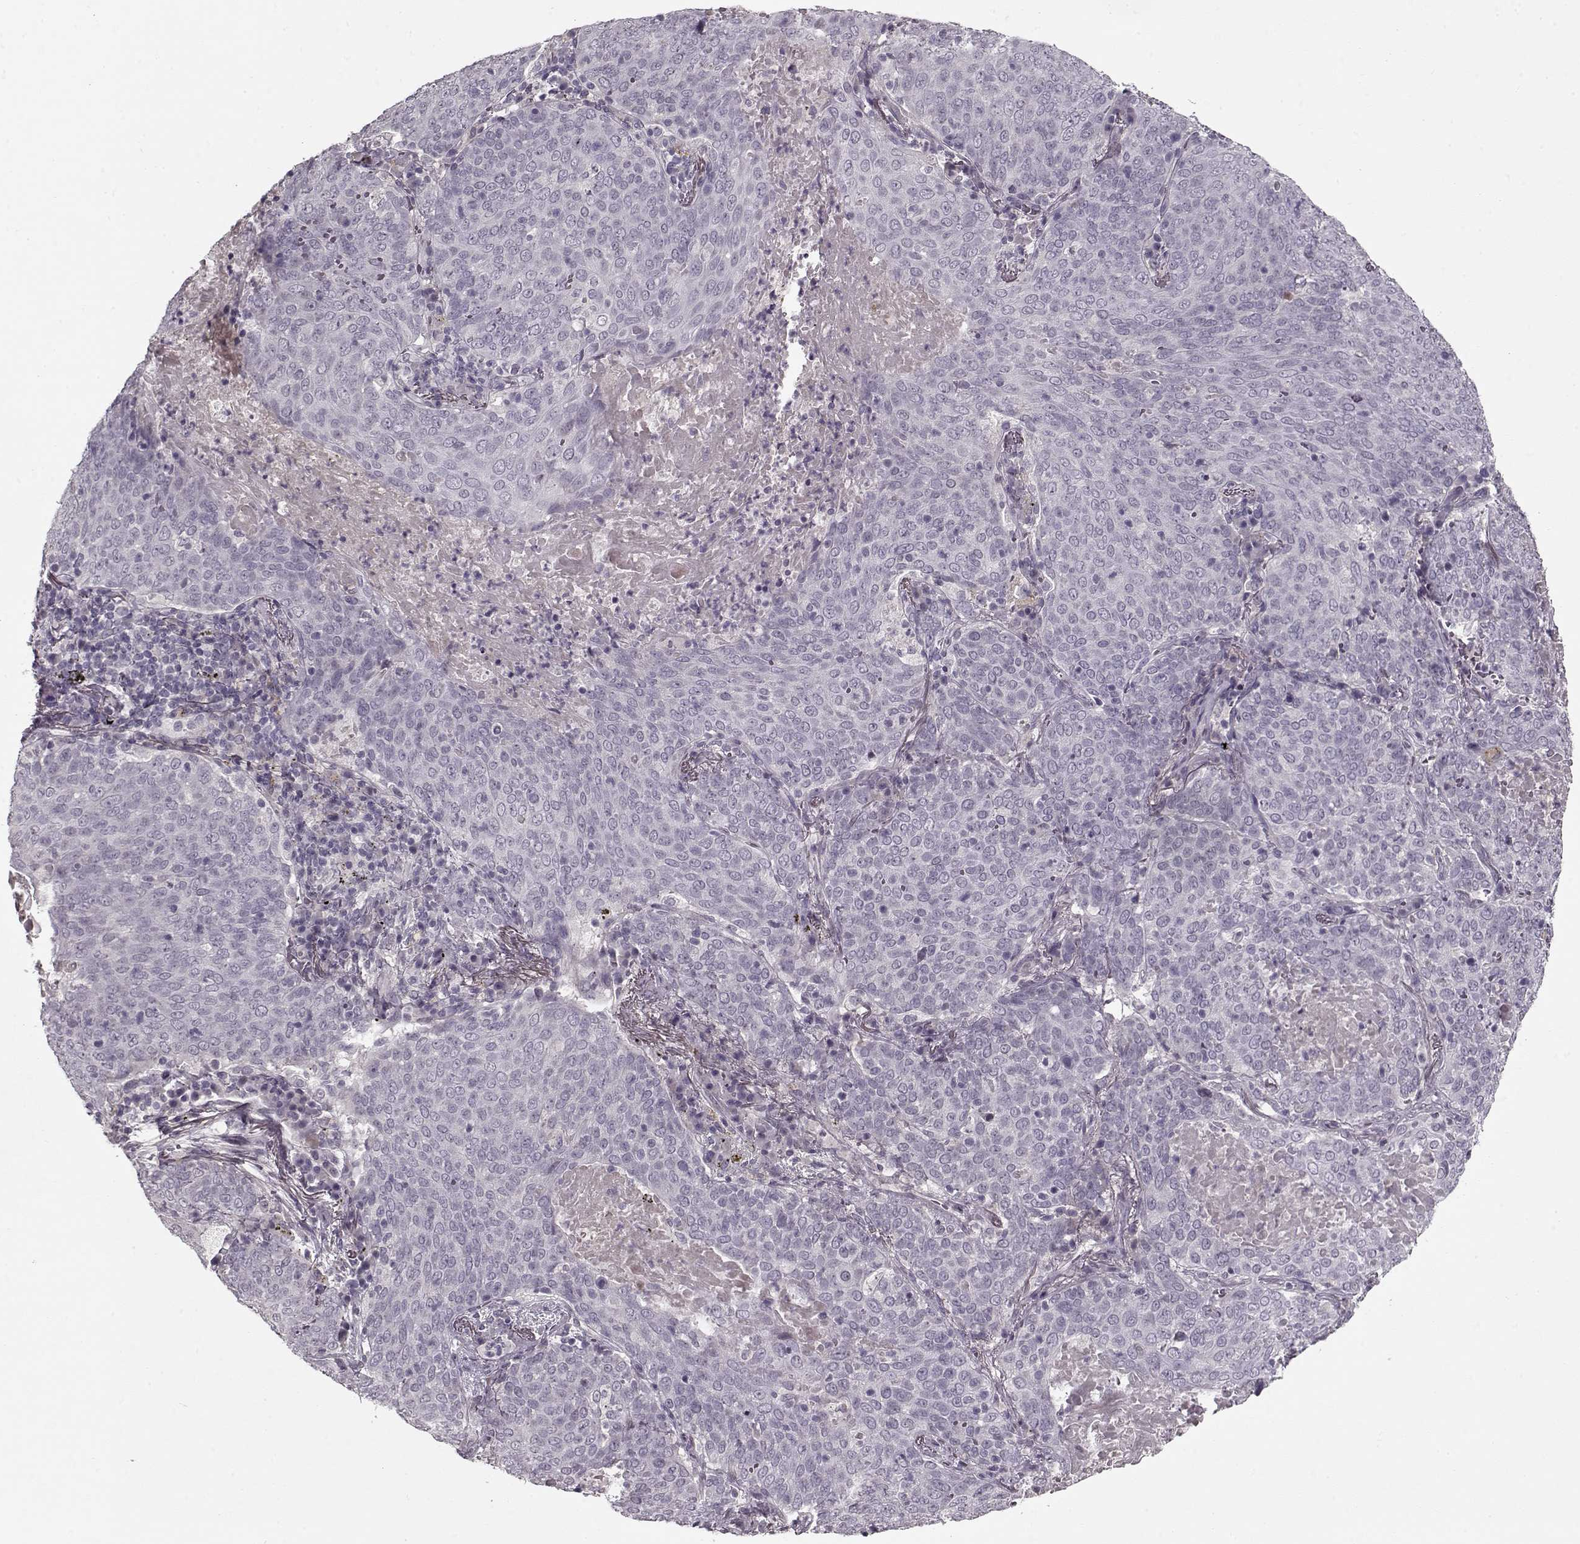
{"staining": {"intensity": "negative", "quantity": "none", "location": "none"}, "tissue": "lung cancer", "cell_type": "Tumor cells", "image_type": "cancer", "snomed": [{"axis": "morphology", "description": "Squamous cell carcinoma, NOS"}, {"axis": "topography", "description": "Lung"}], "caption": "DAB immunohistochemical staining of human squamous cell carcinoma (lung) shows no significant expression in tumor cells.", "gene": "LUM", "patient": {"sex": "male", "age": 82}}